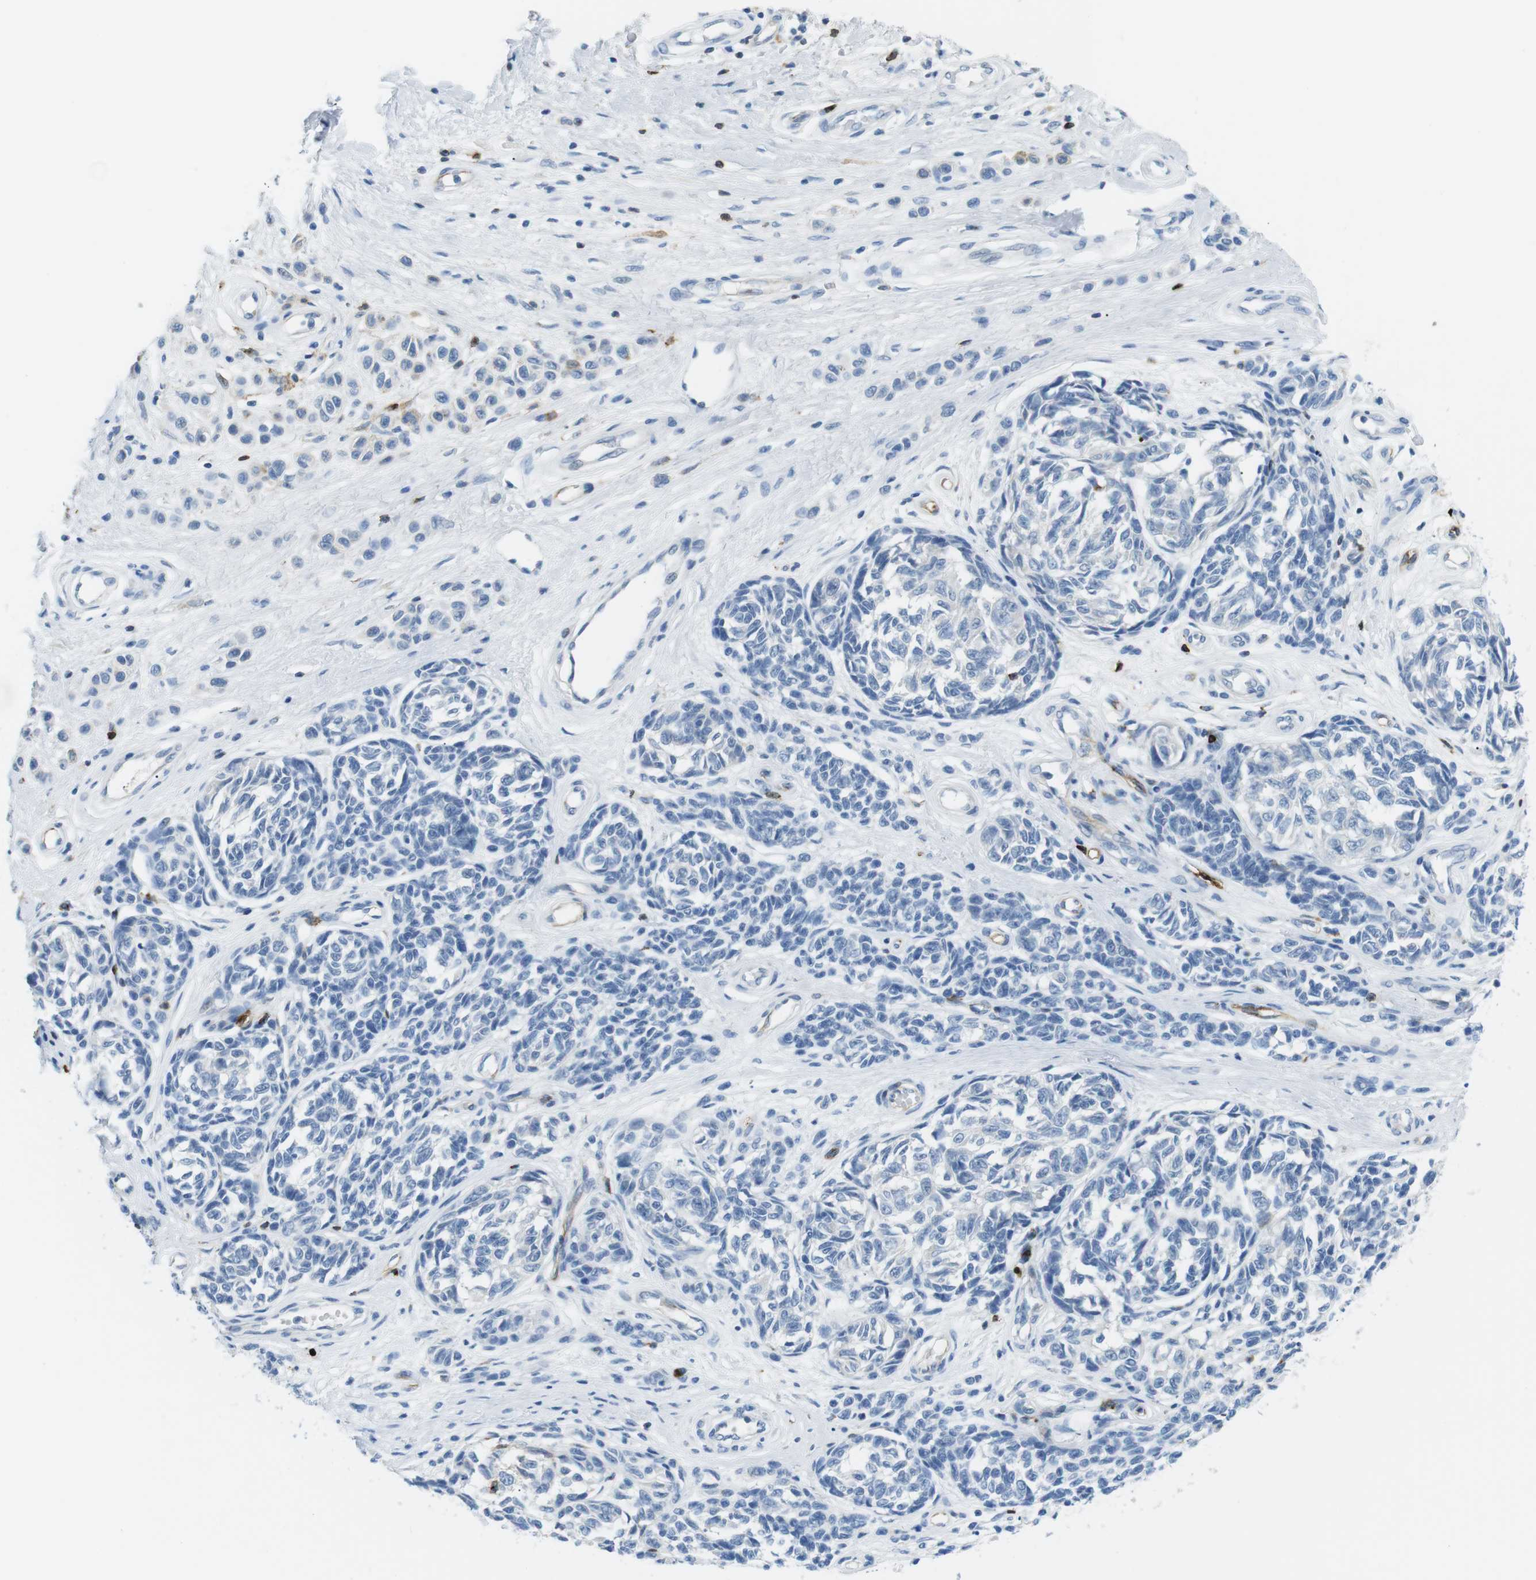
{"staining": {"intensity": "negative", "quantity": "none", "location": "none"}, "tissue": "melanoma", "cell_type": "Tumor cells", "image_type": "cancer", "snomed": [{"axis": "morphology", "description": "Malignant melanoma, NOS"}, {"axis": "topography", "description": "Skin"}], "caption": "A photomicrograph of human melanoma is negative for staining in tumor cells.", "gene": "TNFRSF4", "patient": {"sex": "female", "age": 64}}